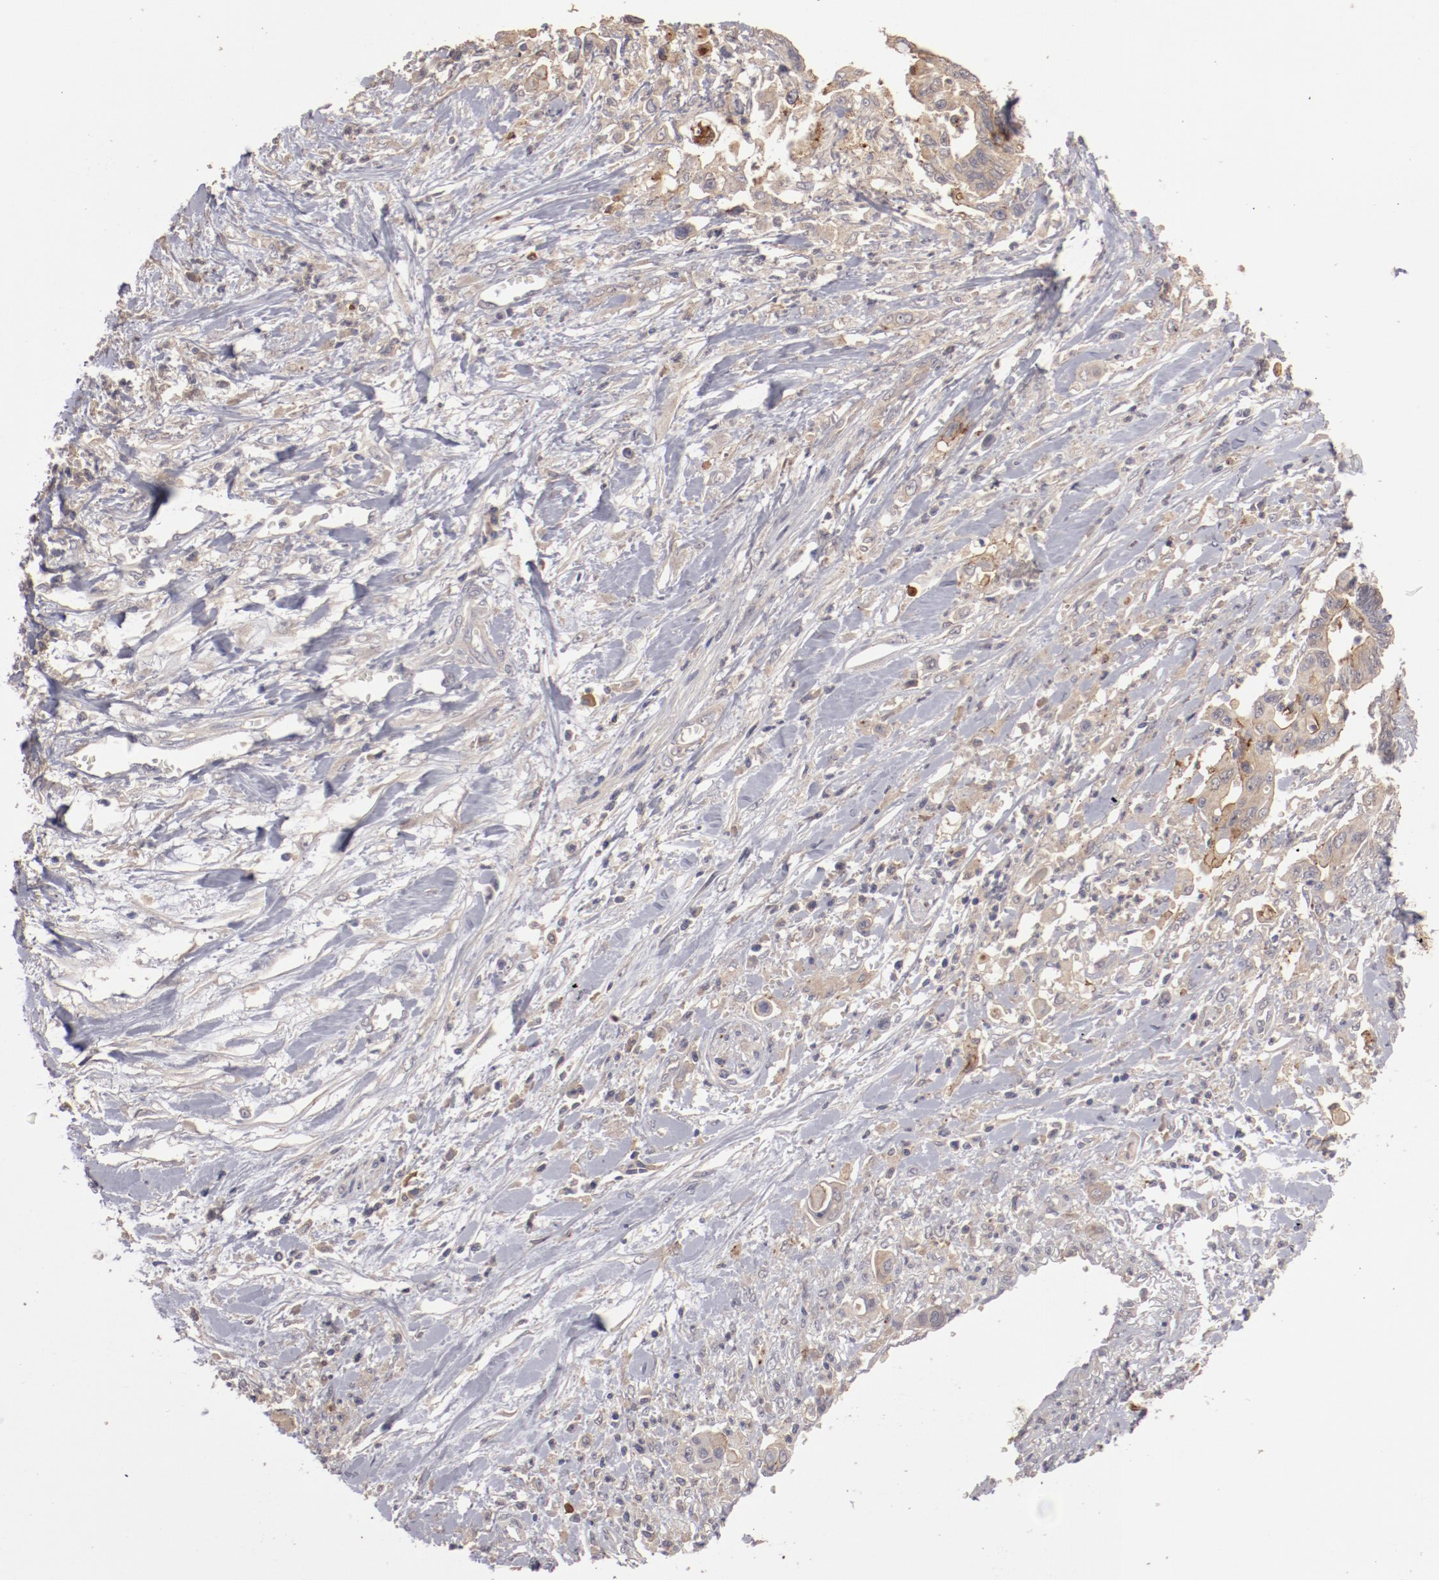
{"staining": {"intensity": "moderate", "quantity": ">75%", "location": "cytoplasmic/membranous"}, "tissue": "pancreatic cancer", "cell_type": "Tumor cells", "image_type": "cancer", "snomed": [{"axis": "morphology", "description": "Adenocarcinoma, NOS"}, {"axis": "topography", "description": "Pancreas"}], "caption": "A high-resolution photomicrograph shows immunohistochemistry staining of pancreatic cancer, which demonstrates moderate cytoplasmic/membranous staining in approximately >75% of tumor cells.", "gene": "LRRC75B", "patient": {"sex": "female", "age": 70}}